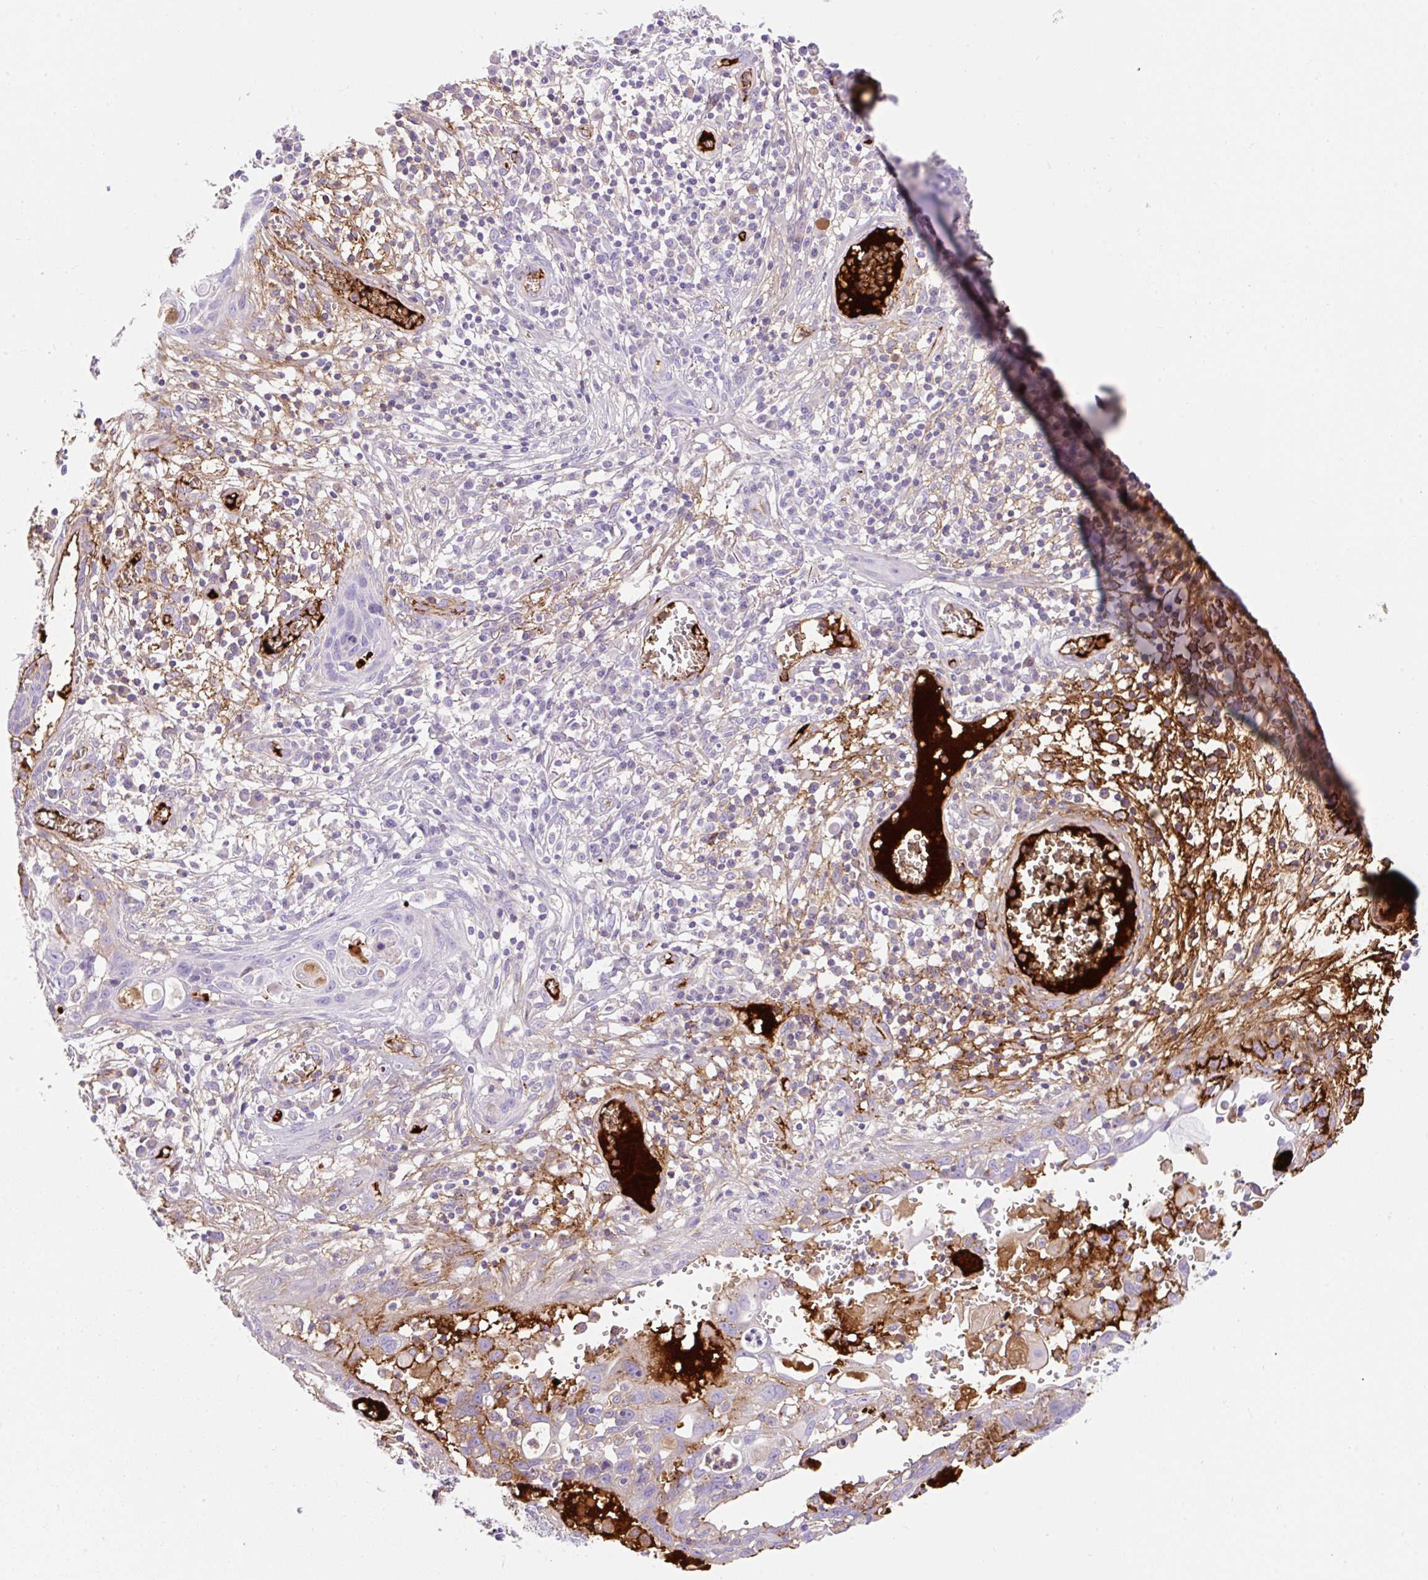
{"staining": {"intensity": "moderate", "quantity": "<25%", "location": "cytoplasmic/membranous"}, "tissue": "skin cancer", "cell_type": "Tumor cells", "image_type": "cancer", "snomed": [{"axis": "morphology", "description": "Squamous cell carcinoma, NOS"}, {"axis": "topography", "description": "Skin"}, {"axis": "topography", "description": "Vulva"}], "caption": "Immunohistochemistry (IHC) of human skin cancer demonstrates low levels of moderate cytoplasmic/membranous expression in approximately <25% of tumor cells.", "gene": "APOC4-APOC2", "patient": {"sex": "female", "age": 83}}